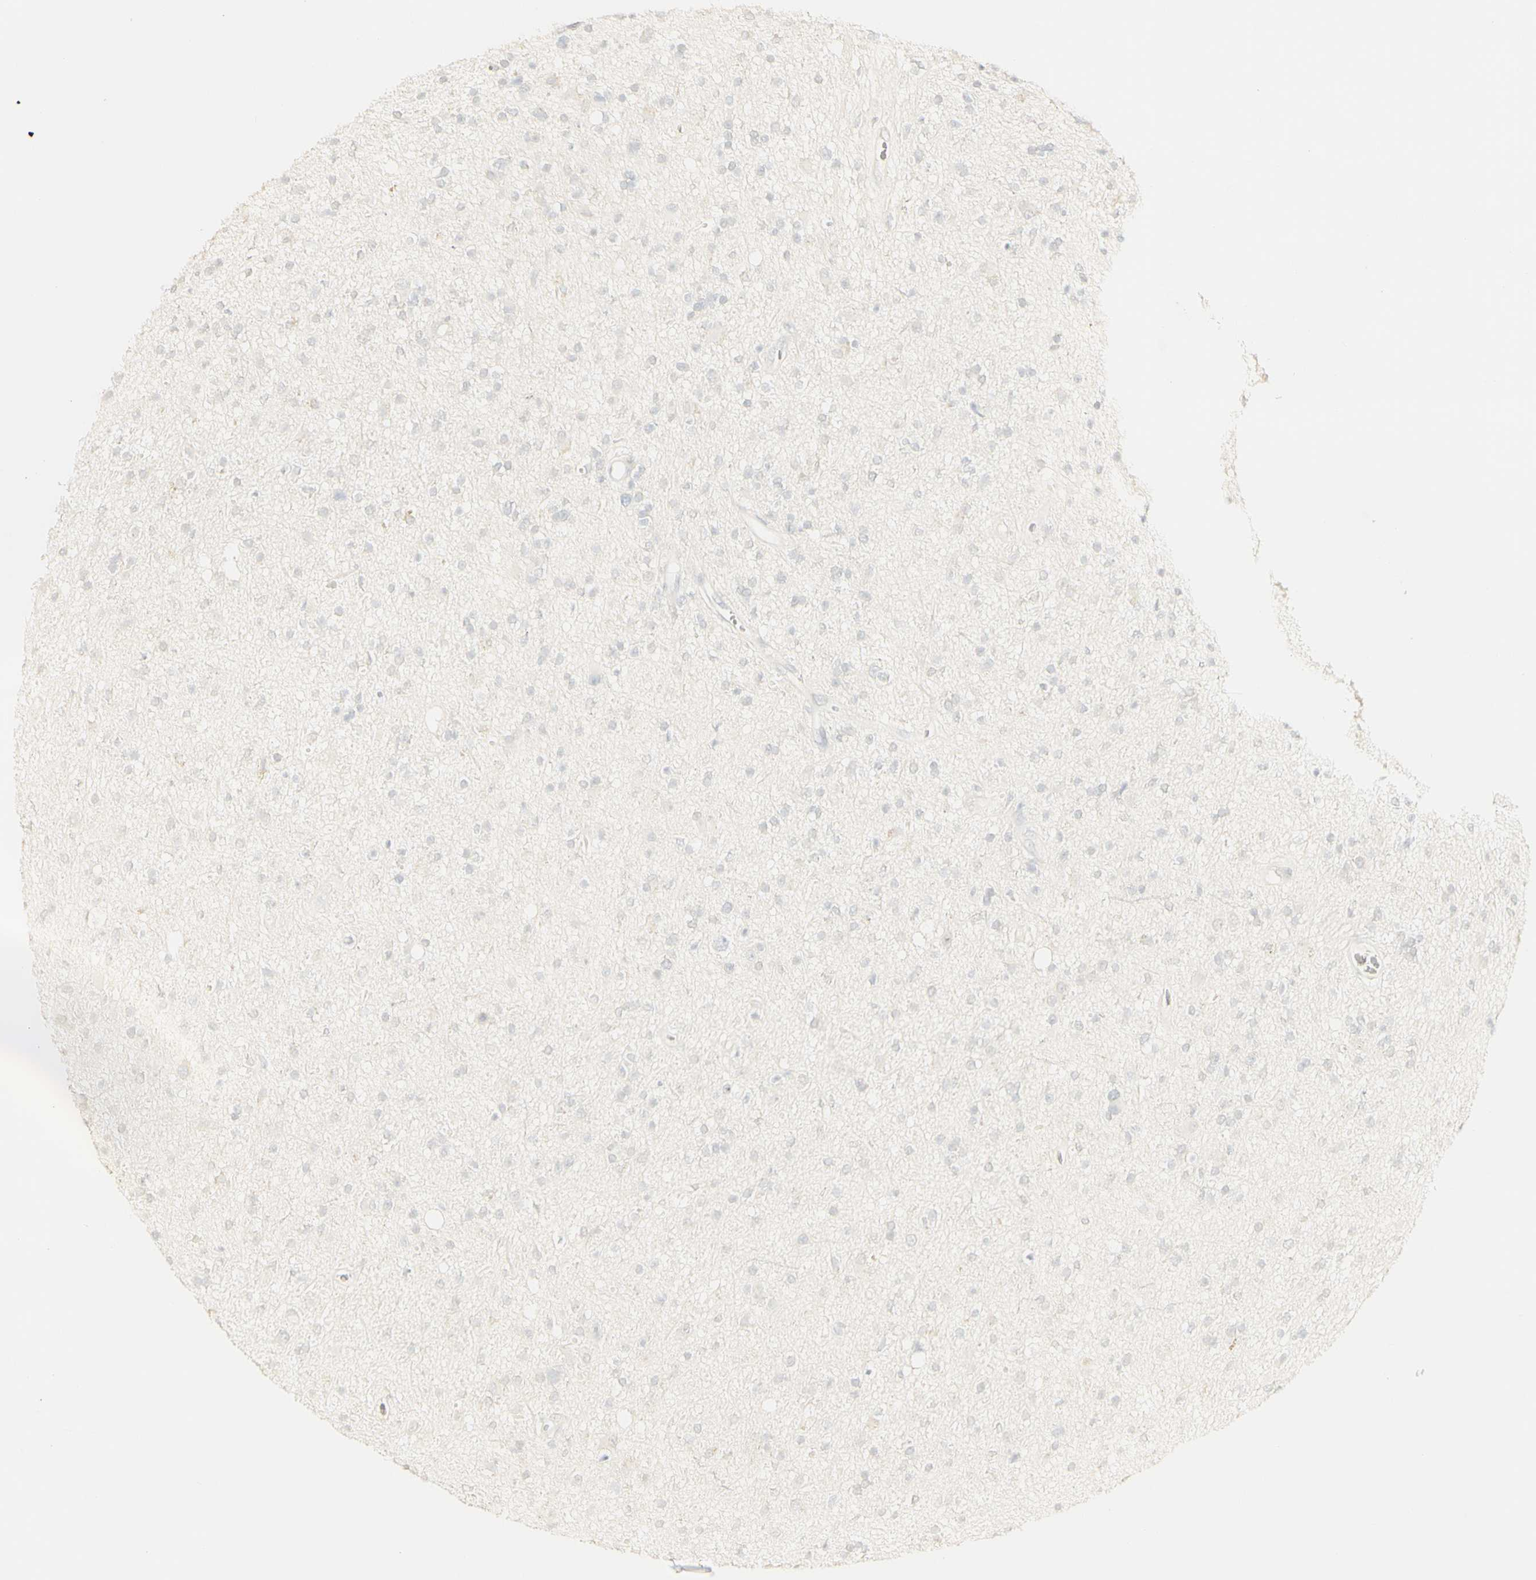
{"staining": {"intensity": "negative", "quantity": "none", "location": "none"}, "tissue": "glioma", "cell_type": "Tumor cells", "image_type": "cancer", "snomed": [{"axis": "morphology", "description": "Glioma, malignant, High grade"}, {"axis": "topography", "description": "Brain"}], "caption": "Protein analysis of glioma shows no significant expression in tumor cells.", "gene": "DSC2", "patient": {"sex": "male", "age": 33}}